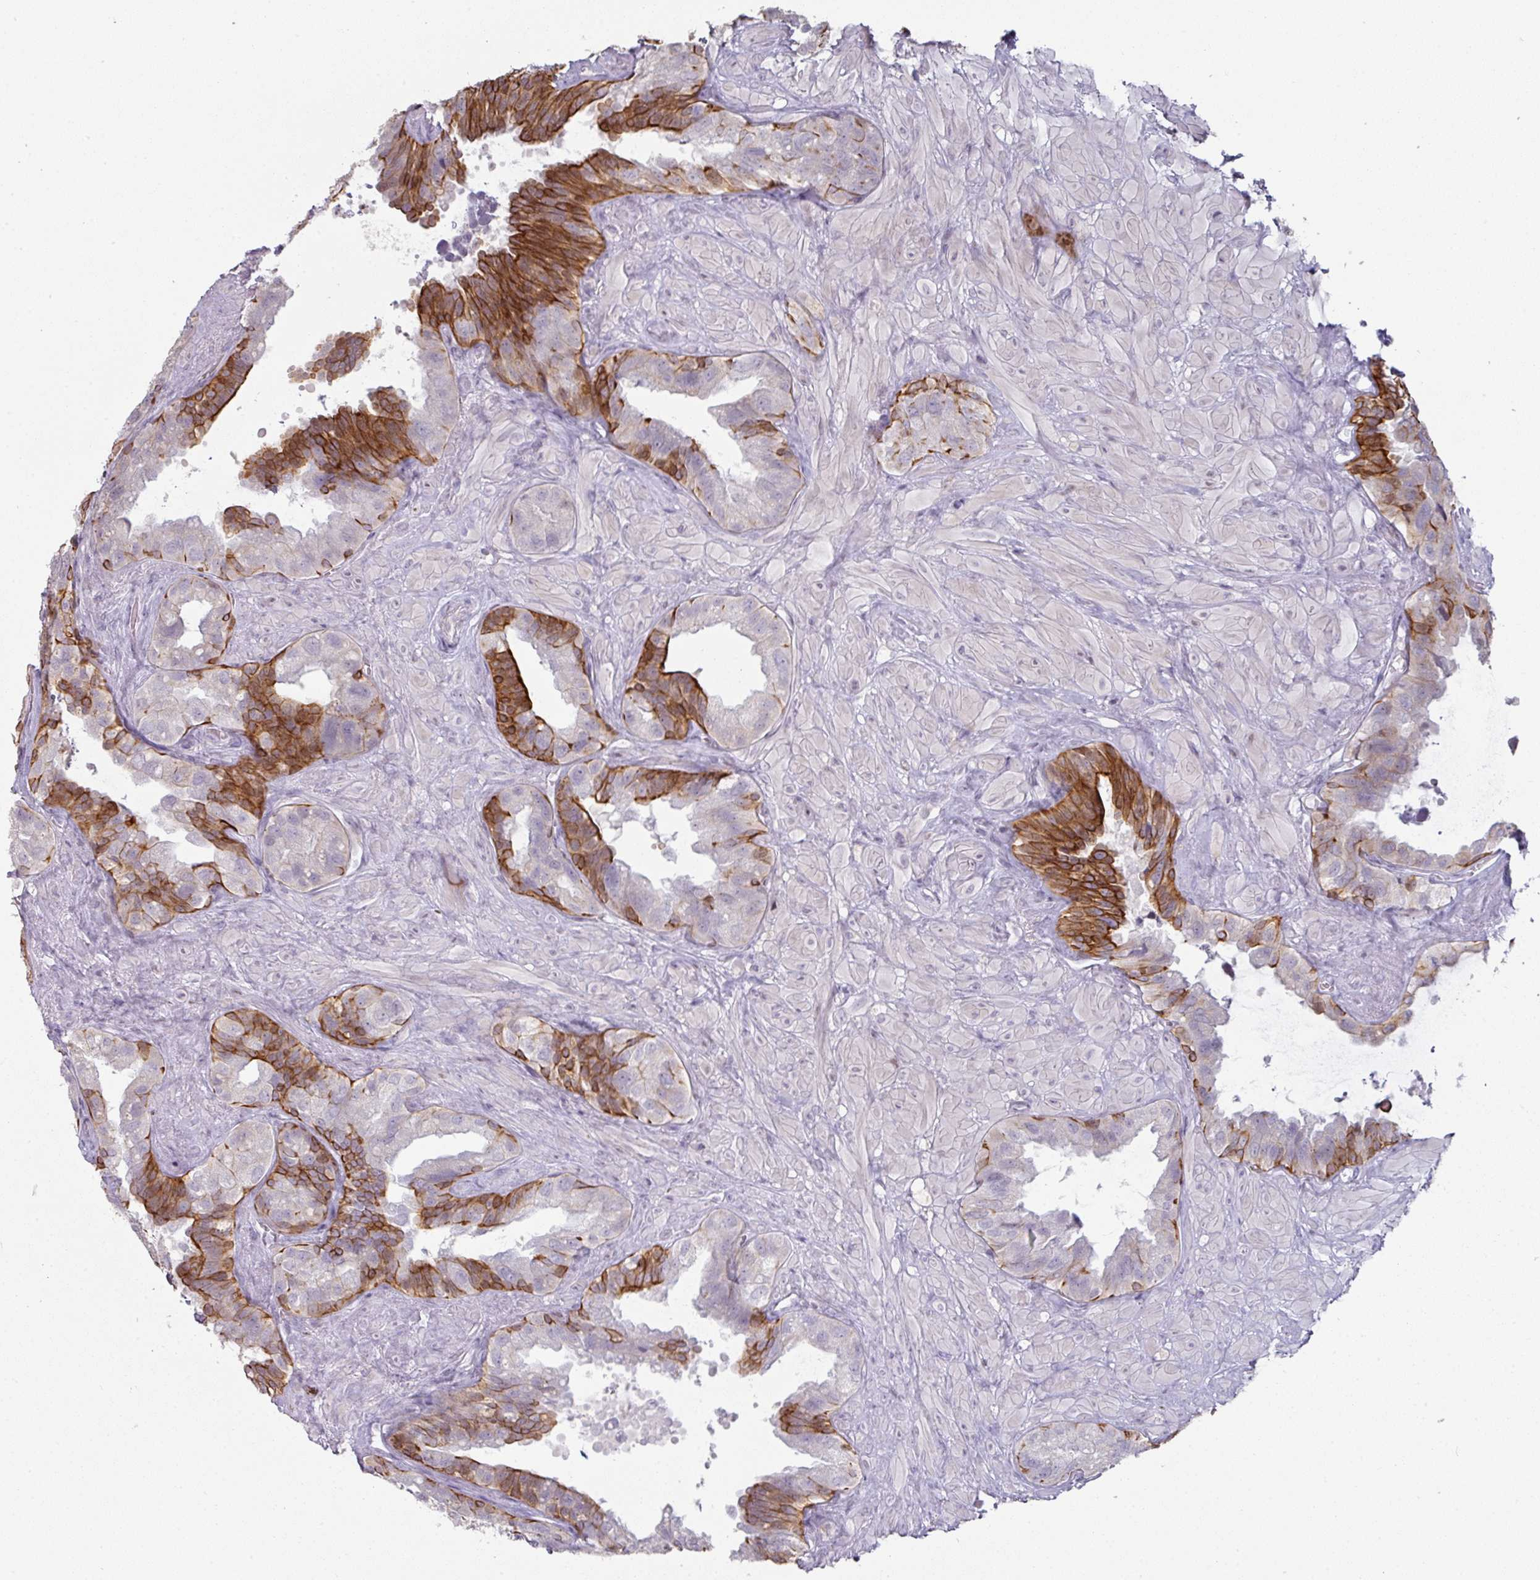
{"staining": {"intensity": "strong", "quantity": "25%-75%", "location": "cytoplasmic/membranous"}, "tissue": "seminal vesicle", "cell_type": "Glandular cells", "image_type": "normal", "snomed": [{"axis": "morphology", "description": "Normal tissue, NOS"}, {"axis": "topography", "description": "Seminal veicle"}, {"axis": "topography", "description": "Peripheral nerve tissue"}], "caption": "Brown immunohistochemical staining in benign human seminal vesicle demonstrates strong cytoplasmic/membranous staining in about 25%-75% of glandular cells.", "gene": "GTF2H3", "patient": {"sex": "male", "age": 76}}